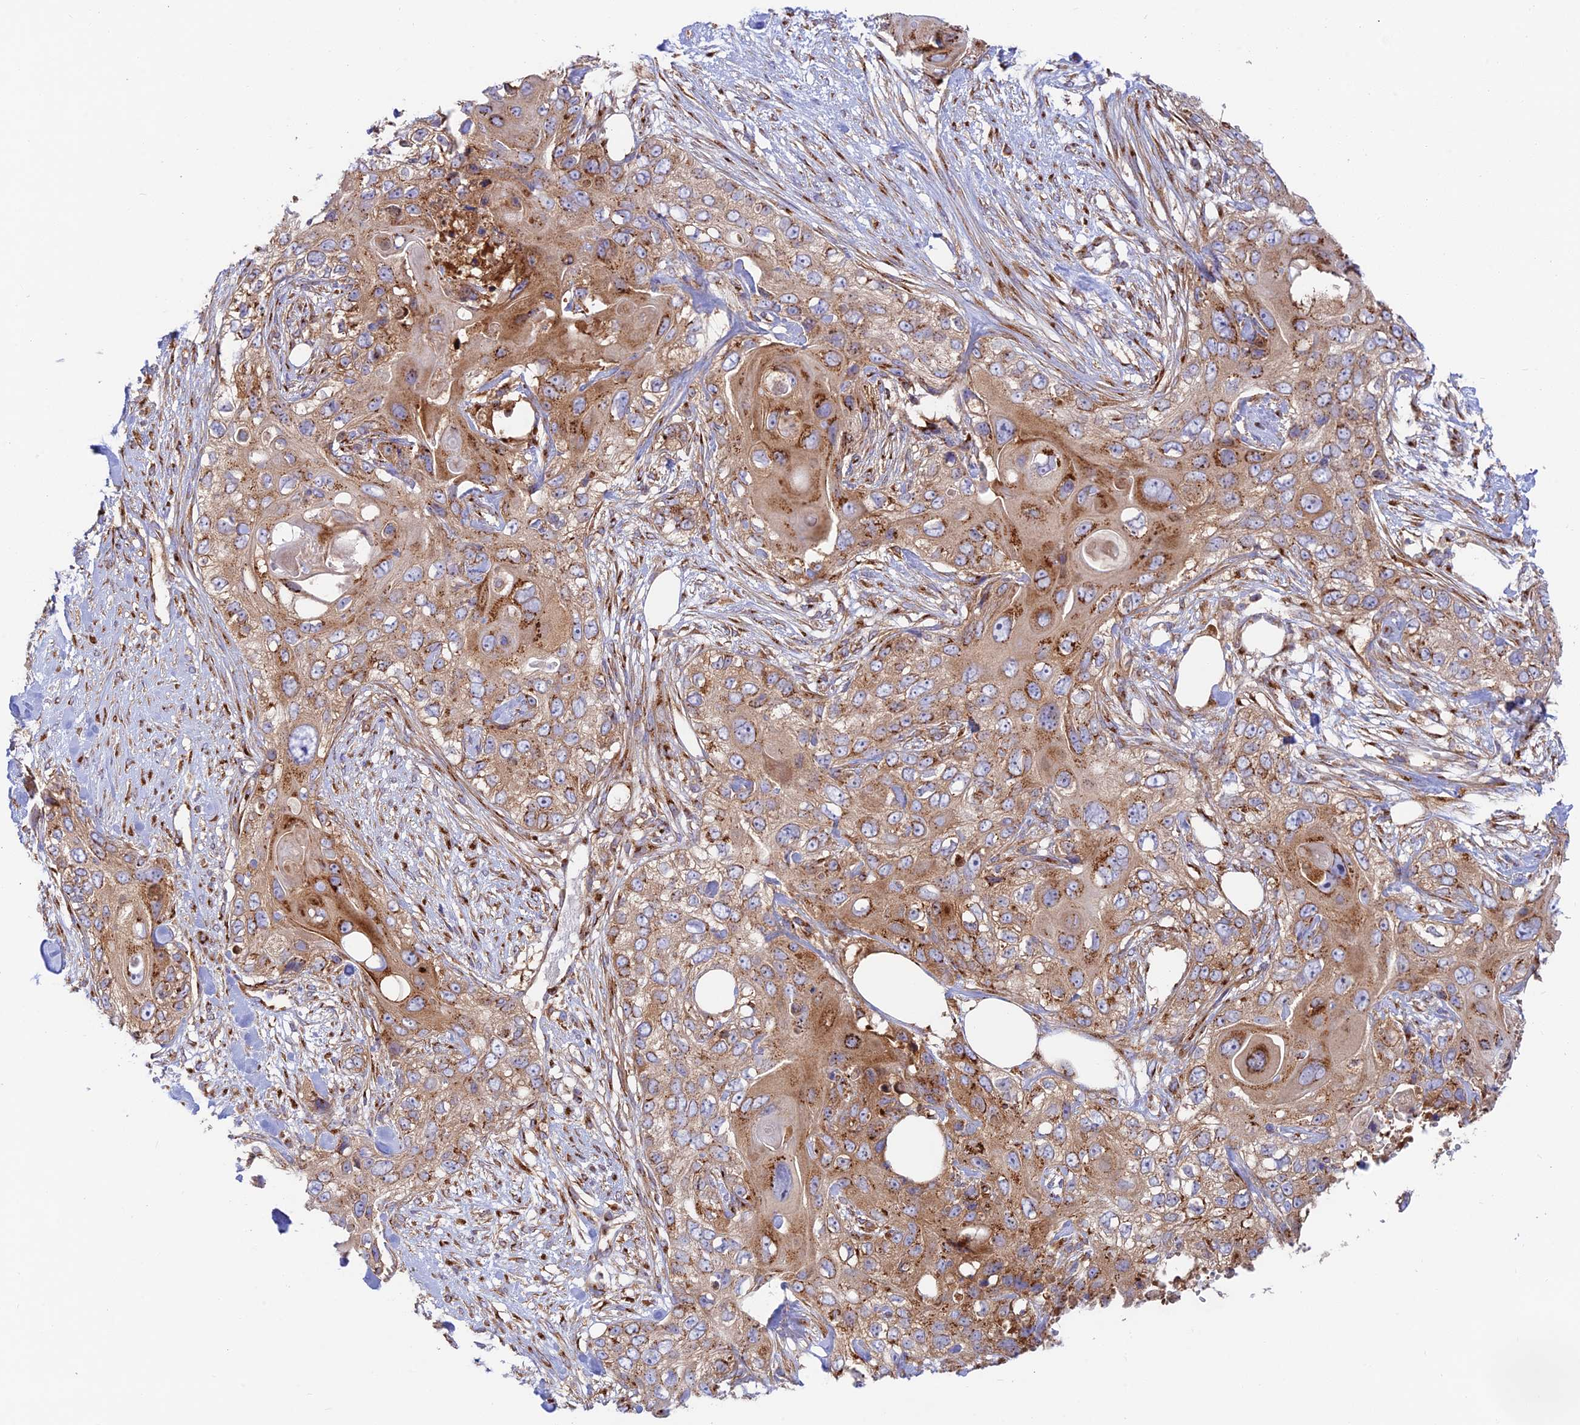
{"staining": {"intensity": "strong", "quantity": ">75%", "location": "cytoplasmic/membranous"}, "tissue": "skin cancer", "cell_type": "Tumor cells", "image_type": "cancer", "snomed": [{"axis": "morphology", "description": "Normal tissue, NOS"}, {"axis": "morphology", "description": "Squamous cell carcinoma, NOS"}, {"axis": "topography", "description": "Skin"}], "caption": "Strong cytoplasmic/membranous expression is present in approximately >75% of tumor cells in skin cancer (squamous cell carcinoma).", "gene": "GOLGA3", "patient": {"sex": "male", "age": 72}}